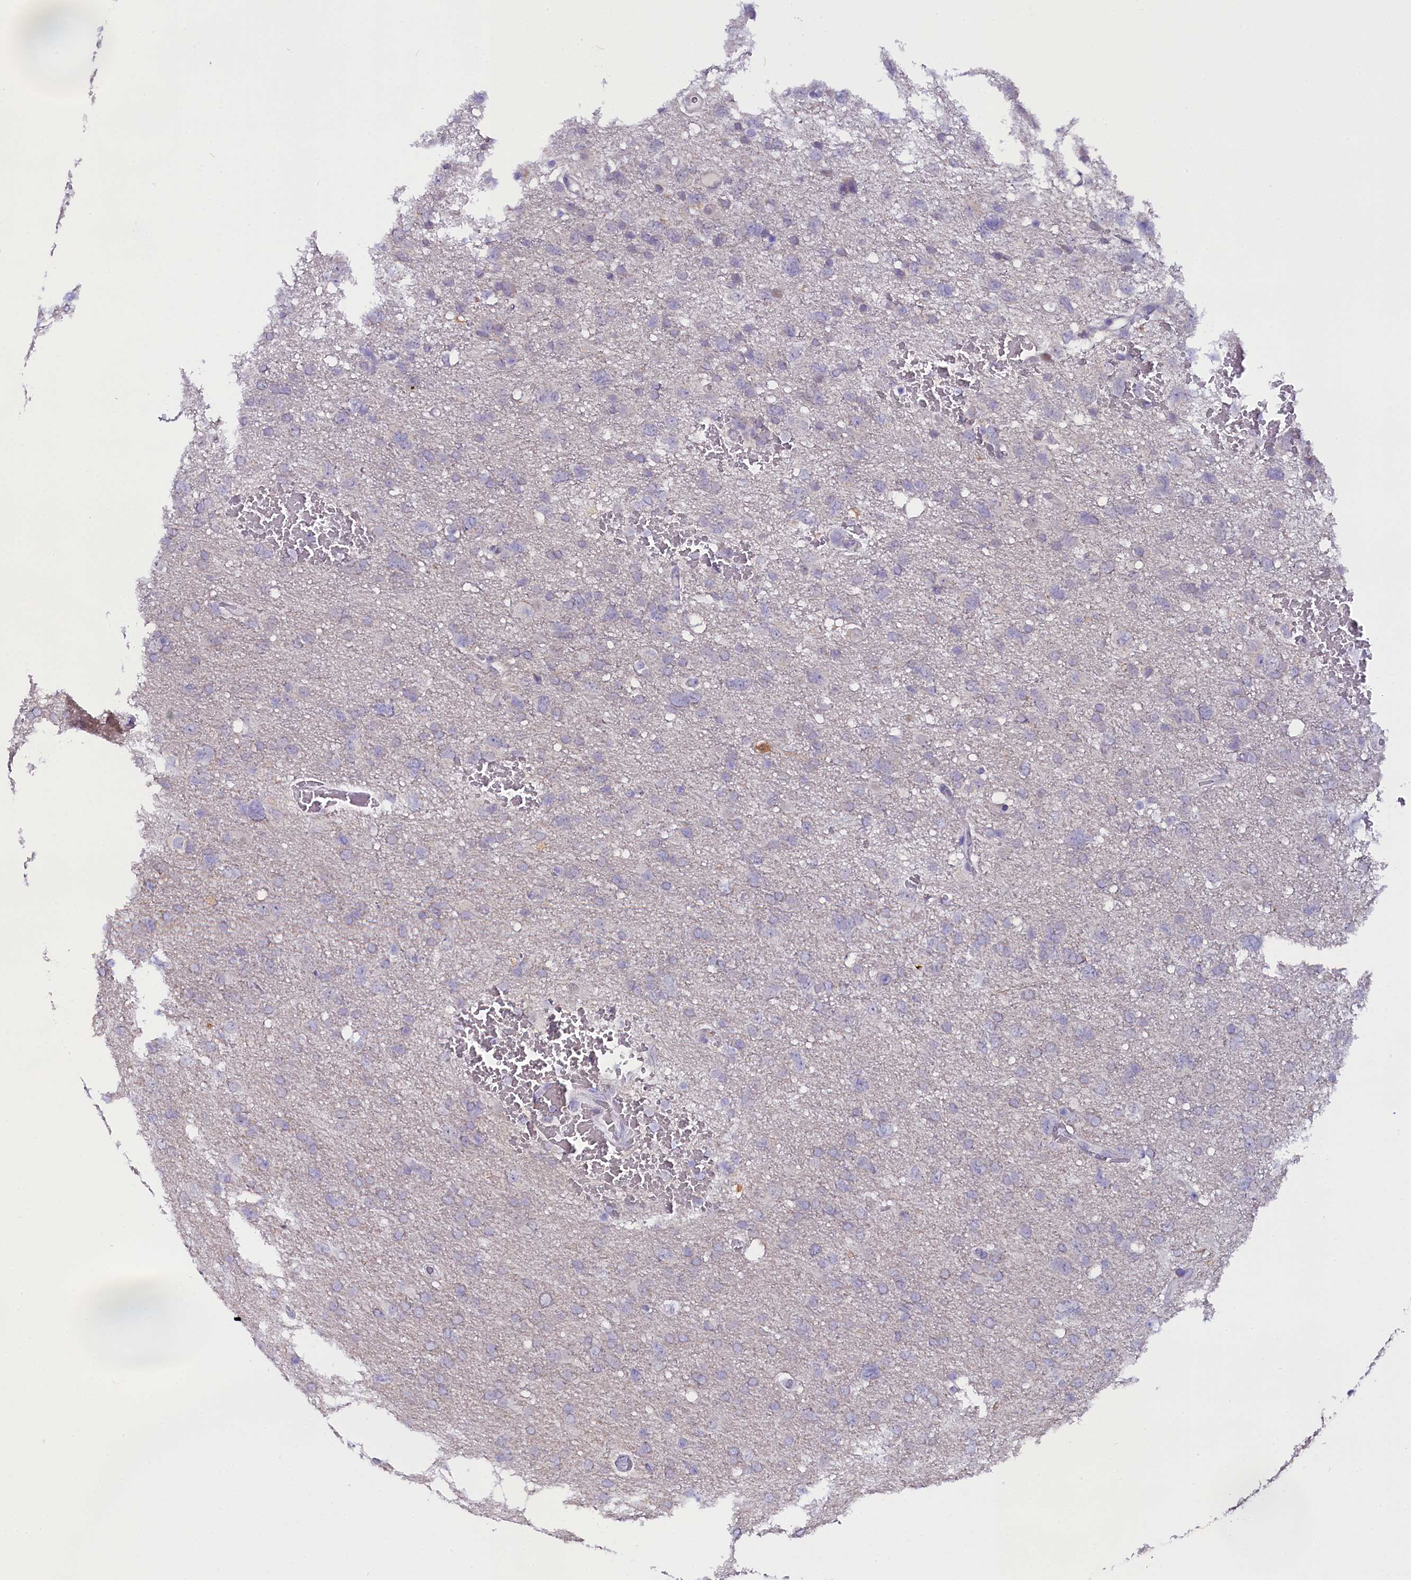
{"staining": {"intensity": "negative", "quantity": "none", "location": "none"}, "tissue": "glioma", "cell_type": "Tumor cells", "image_type": "cancer", "snomed": [{"axis": "morphology", "description": "Glioma, malignant, High grade"}, {"axis": "topography", "description": "Brain"}], "caption": "The immunohistochemistry (IHC) photomicrograph has no significant expression in tumor cells of malignant high-grade glioma tissue. Brightfield microscopy of immunohistochemistry stained with DAB (3,3'-diaminobenzidine) (brown) and hematoxylin (blue), captured at high magnification.", "gene": "OSGEP", "patient": {"sex": "male", "age": 61}}